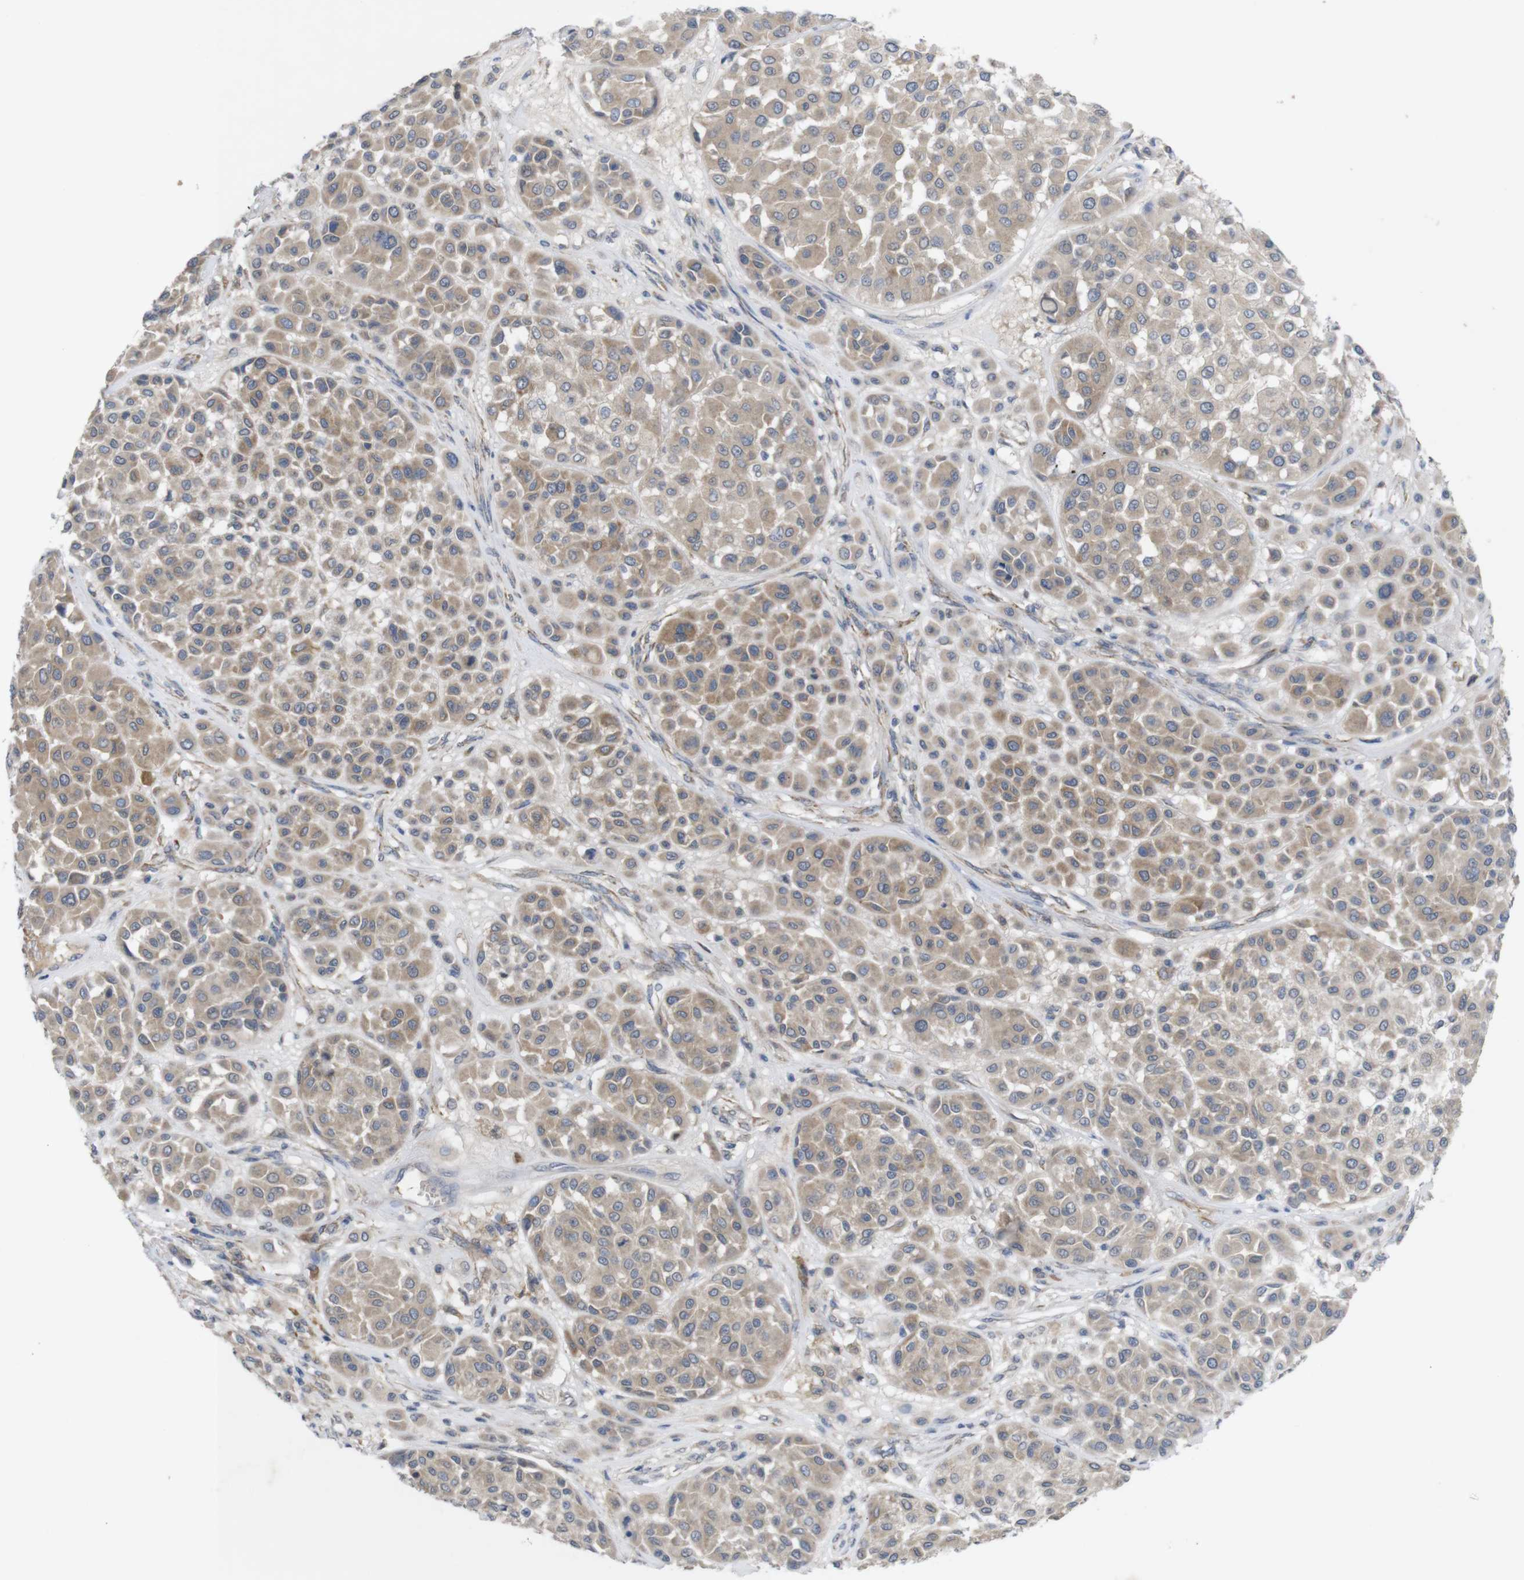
{"staining": {"intensity": "moderate", "quantity": ">75%", "location": "cytoplasmic/membranous"}, "tissue": "melanoma", "cell_type": "Tumor cells", "image_type": "cancer", "snomed": [{"axis": "morphology", "description": "Malignant melanoma, Metastatic site"}, {"axis": "topography", "description": "Soft tissue"}], "caption": "A high-resolution image shows immunohistochemistry (IHC) staining of malignant melanoma (metastatic site), which reveals moderate cytoplasmic/membranous expression in about >75% of tumor cells.", "gene": "BCAR3", "patient": {"sex": "male", "age": 41}}